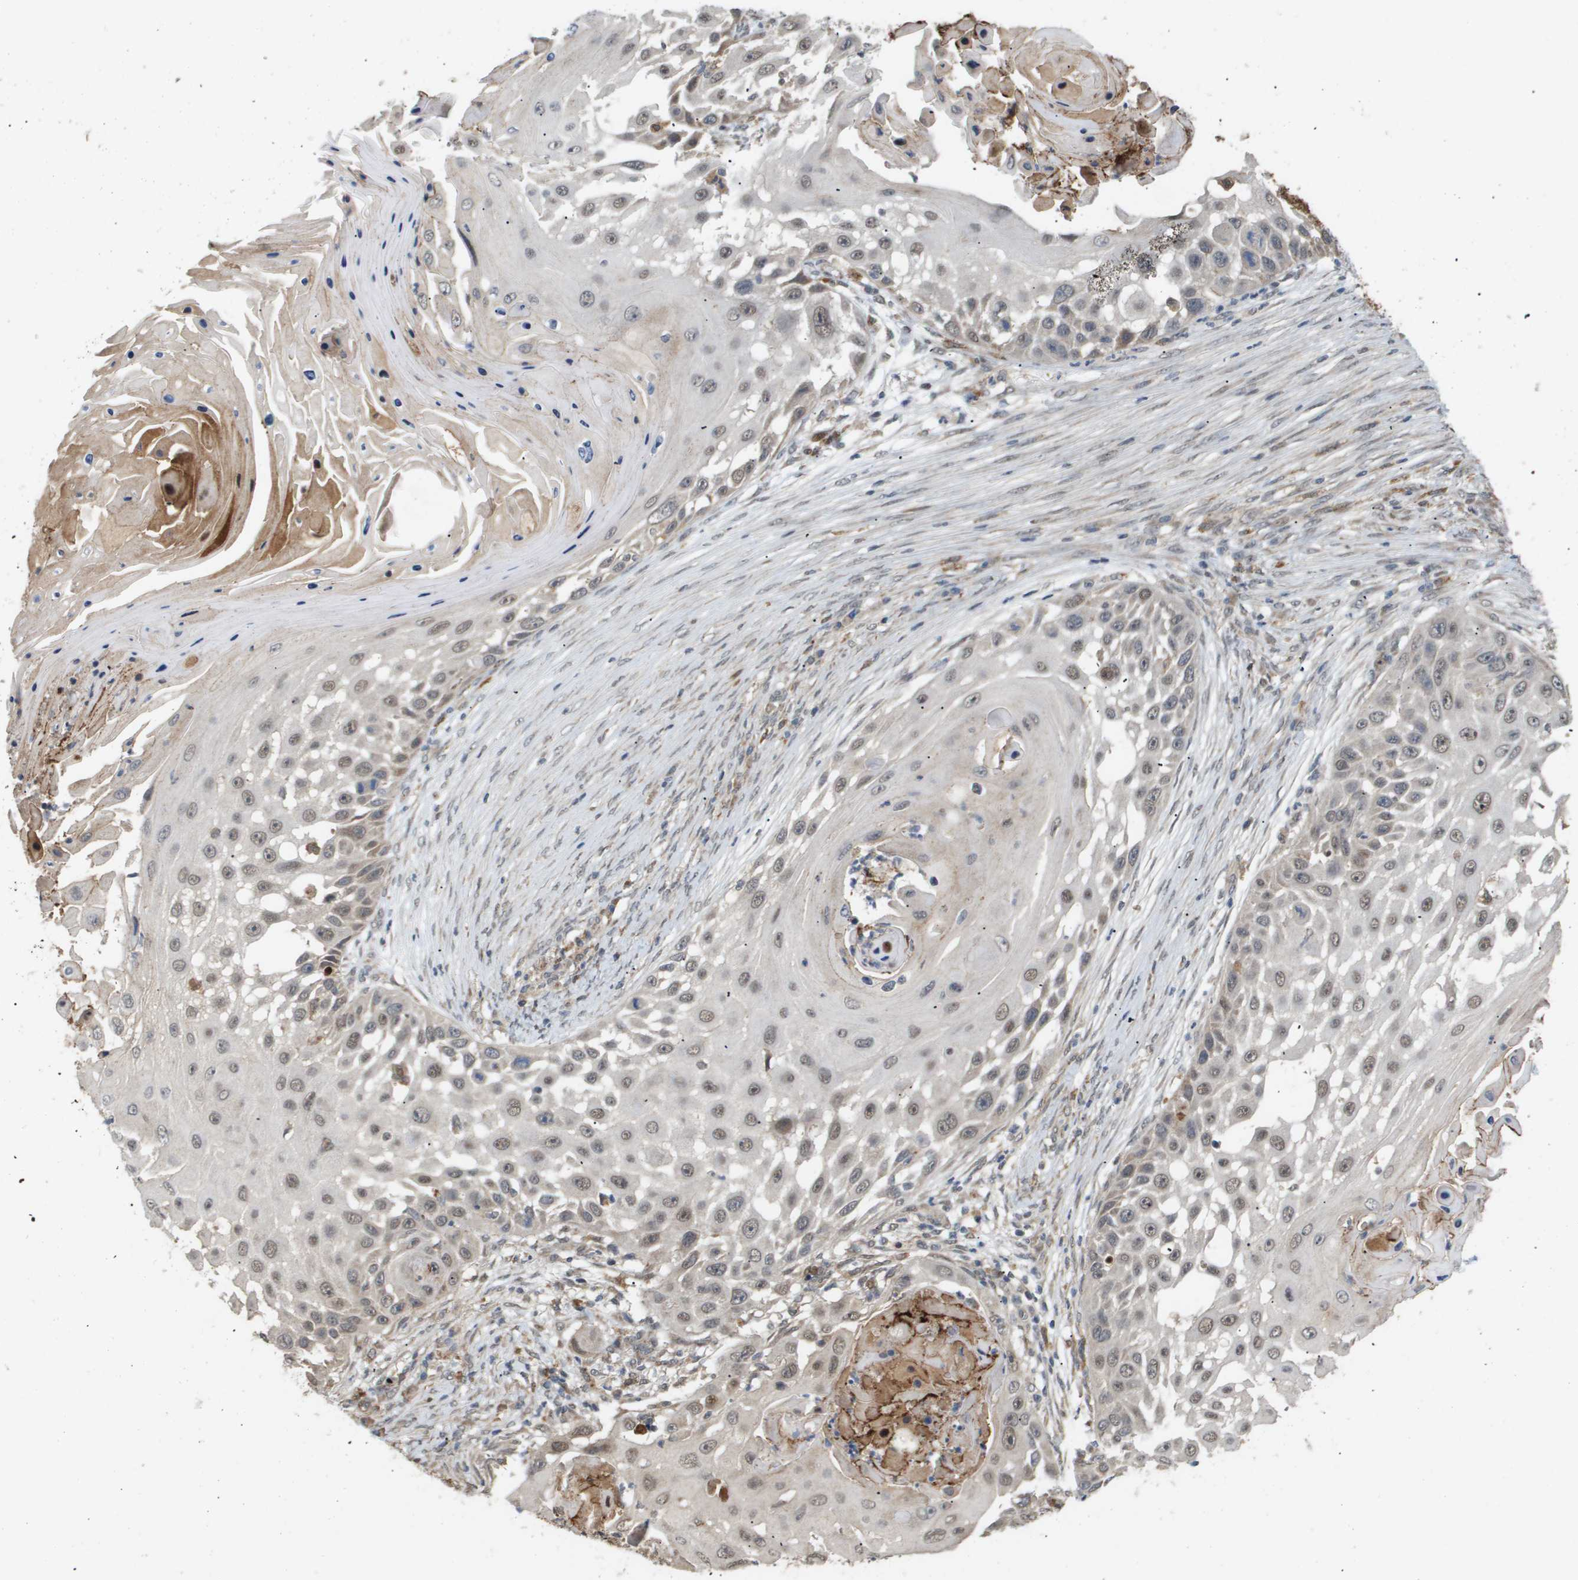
{"staining": {"intensity": "weak", "quantity": ">75%", "location": "nuclear"}, "tissue": "skin cancer", "cell_type": "Tumor cells", "image_type": "cancer", "snomed": [{"axis": "morphology", "description": "Squamous cell carcinoma, NOS"}, {"axis": "topography", "description": "Skin"}], "caption": "This image shows squamous cell carcinoma (skin) stained with immunohistochemistry (IHC) to label a protein in brown. The nuclear of tumor cells show weak positivity for the protein. Nuclei are counter-stained blue.", "gene": "PDGFB", "patient": {"sex": "female", "age": 44}}